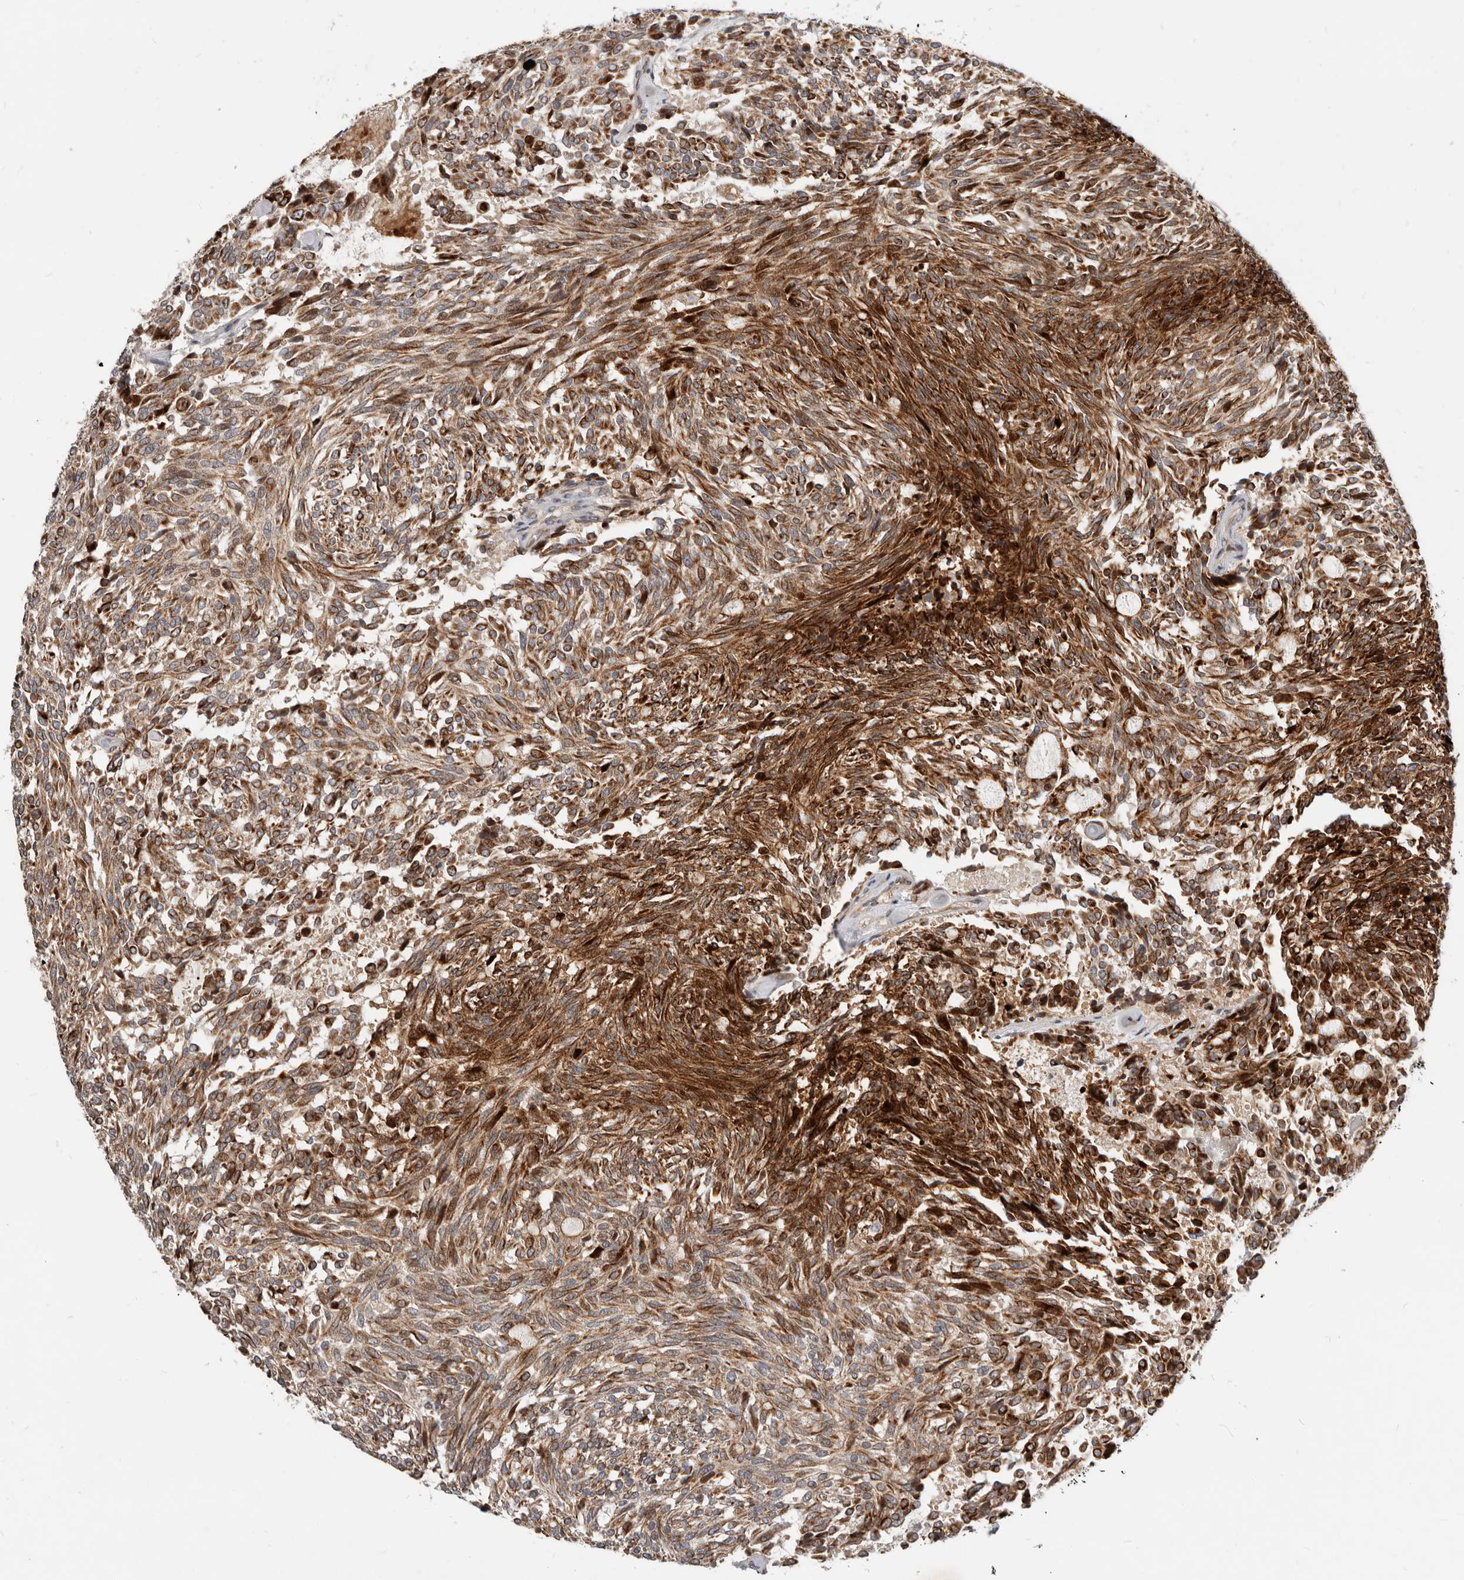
{"staining": {"intensity": "strong", "quantity": ">75%", "location": "cytoplasmic/membranous"}, "tissue": "carcinoid", "cell_type": "Tumor cells", "image_type": "cancer", "snomed": [{"axis": "morphology", "description": "Carcinoid, malignant, NOS"}, {"axis": "topography", "description": "Pancreas"}], "caption": "Malignant carcinoid tissue reveals strong cytoplasmic/membranous staining in approximately >75% of tumor cells The protein of interest is stained brown, and the nuclei are stained in blue (DAB (3,3'-diaminobenzidine) IHC with brightfield microscopy, high magnification).", "gene": "NPY4R", "patient": {"sex": "female", "age": 54}}